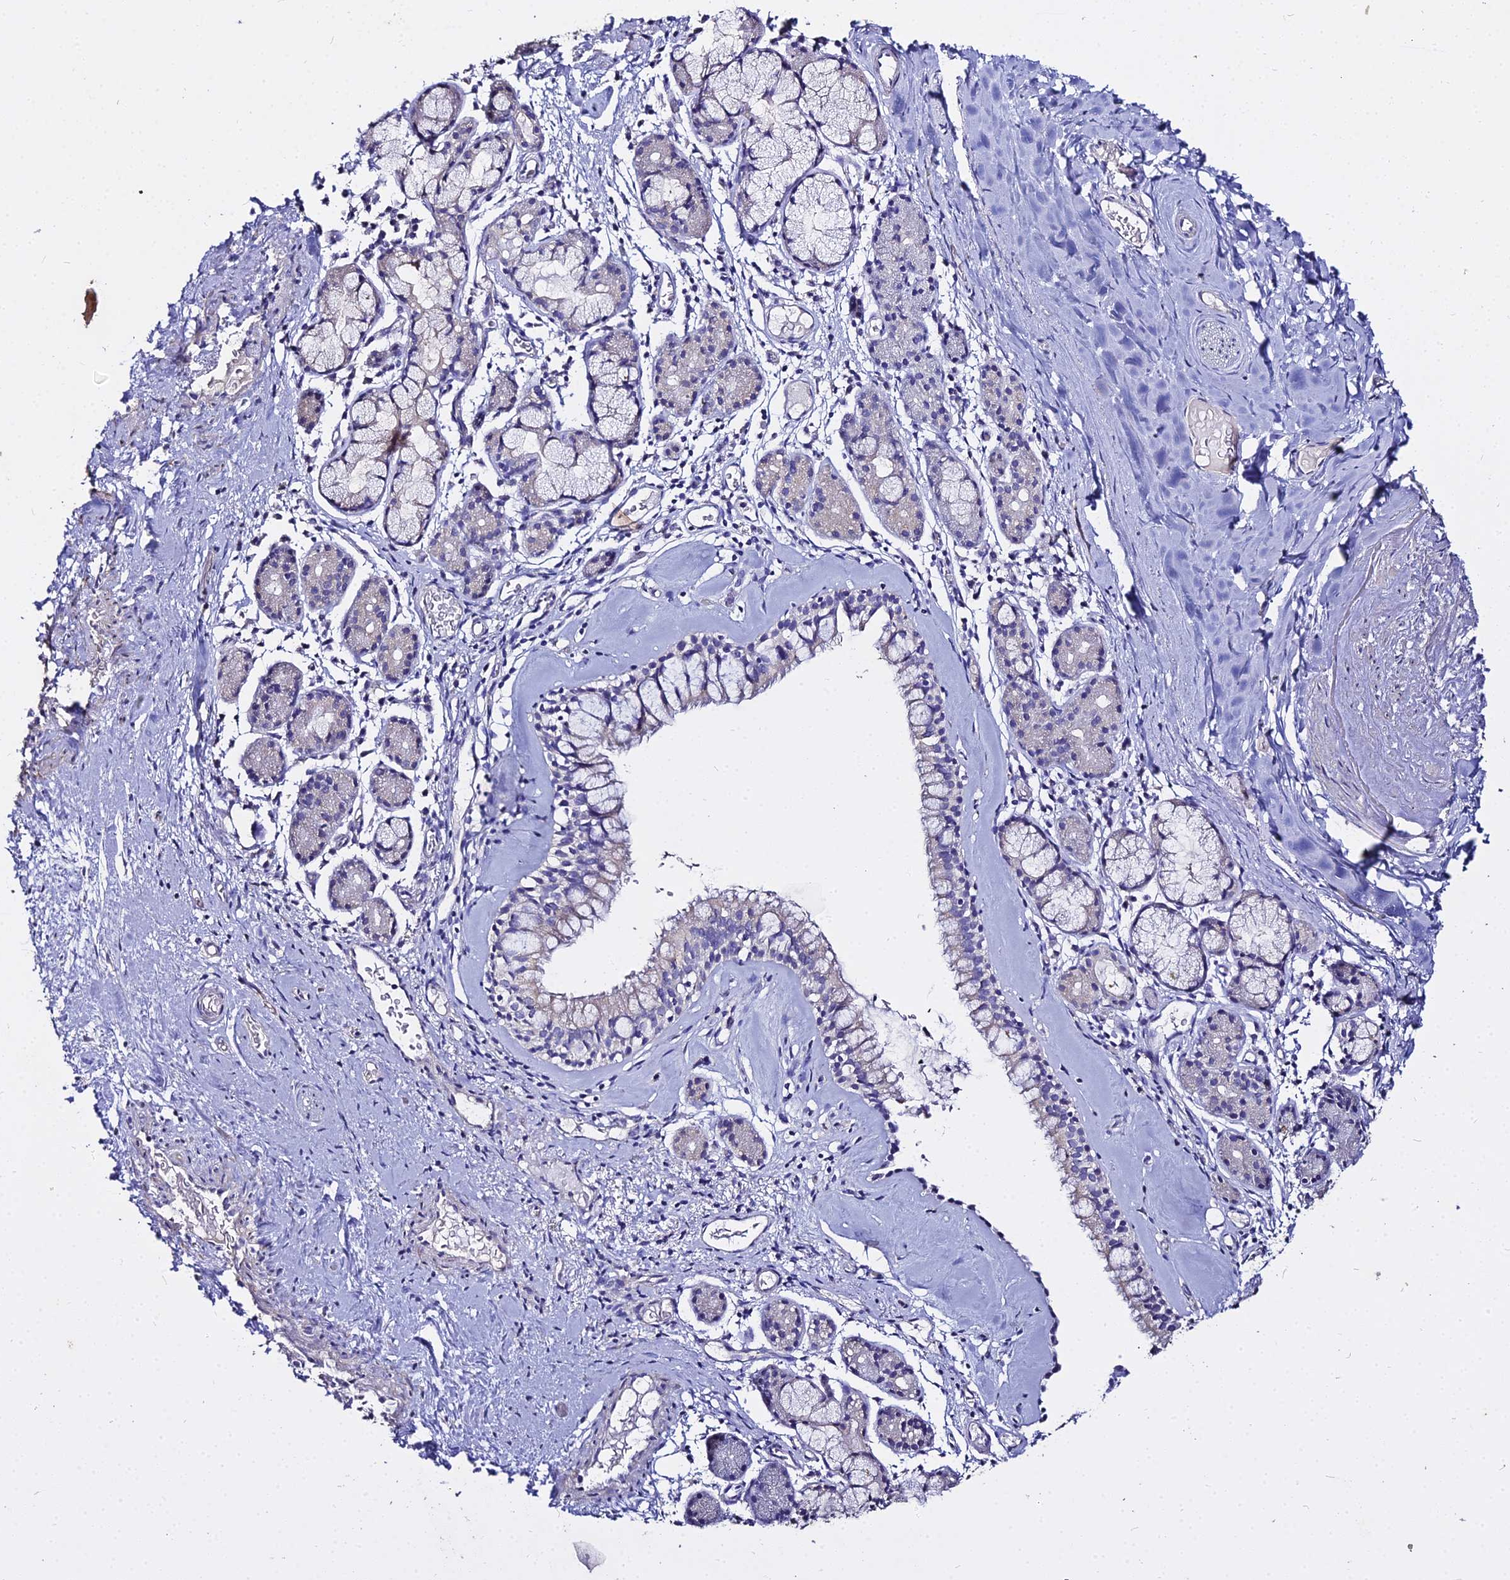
{"staining": {"intensity": "moderate", "quantity": "<25%", "location": "cytoplasmic/membranous"}, "tissue": "nasopharynx", "cell_type": "Respiratory epithelial cells", "image_type": "normal", "snomed": [{"axis": "morphology", "description": "Normal tissue, NOS"}, {"axis": "topography", "description": "Nasopharynx"}], "caption": "High-power microscopy captured an IHC photomicrograph of normal nasopharynx, revealing moderate cytoplasmic/membranous expression in approximately <25% of respiratory epithelial cells. Nuclei are stained in blue.", "gene": "GLYAT", "patient": {"sex": "male", "age": 82}}